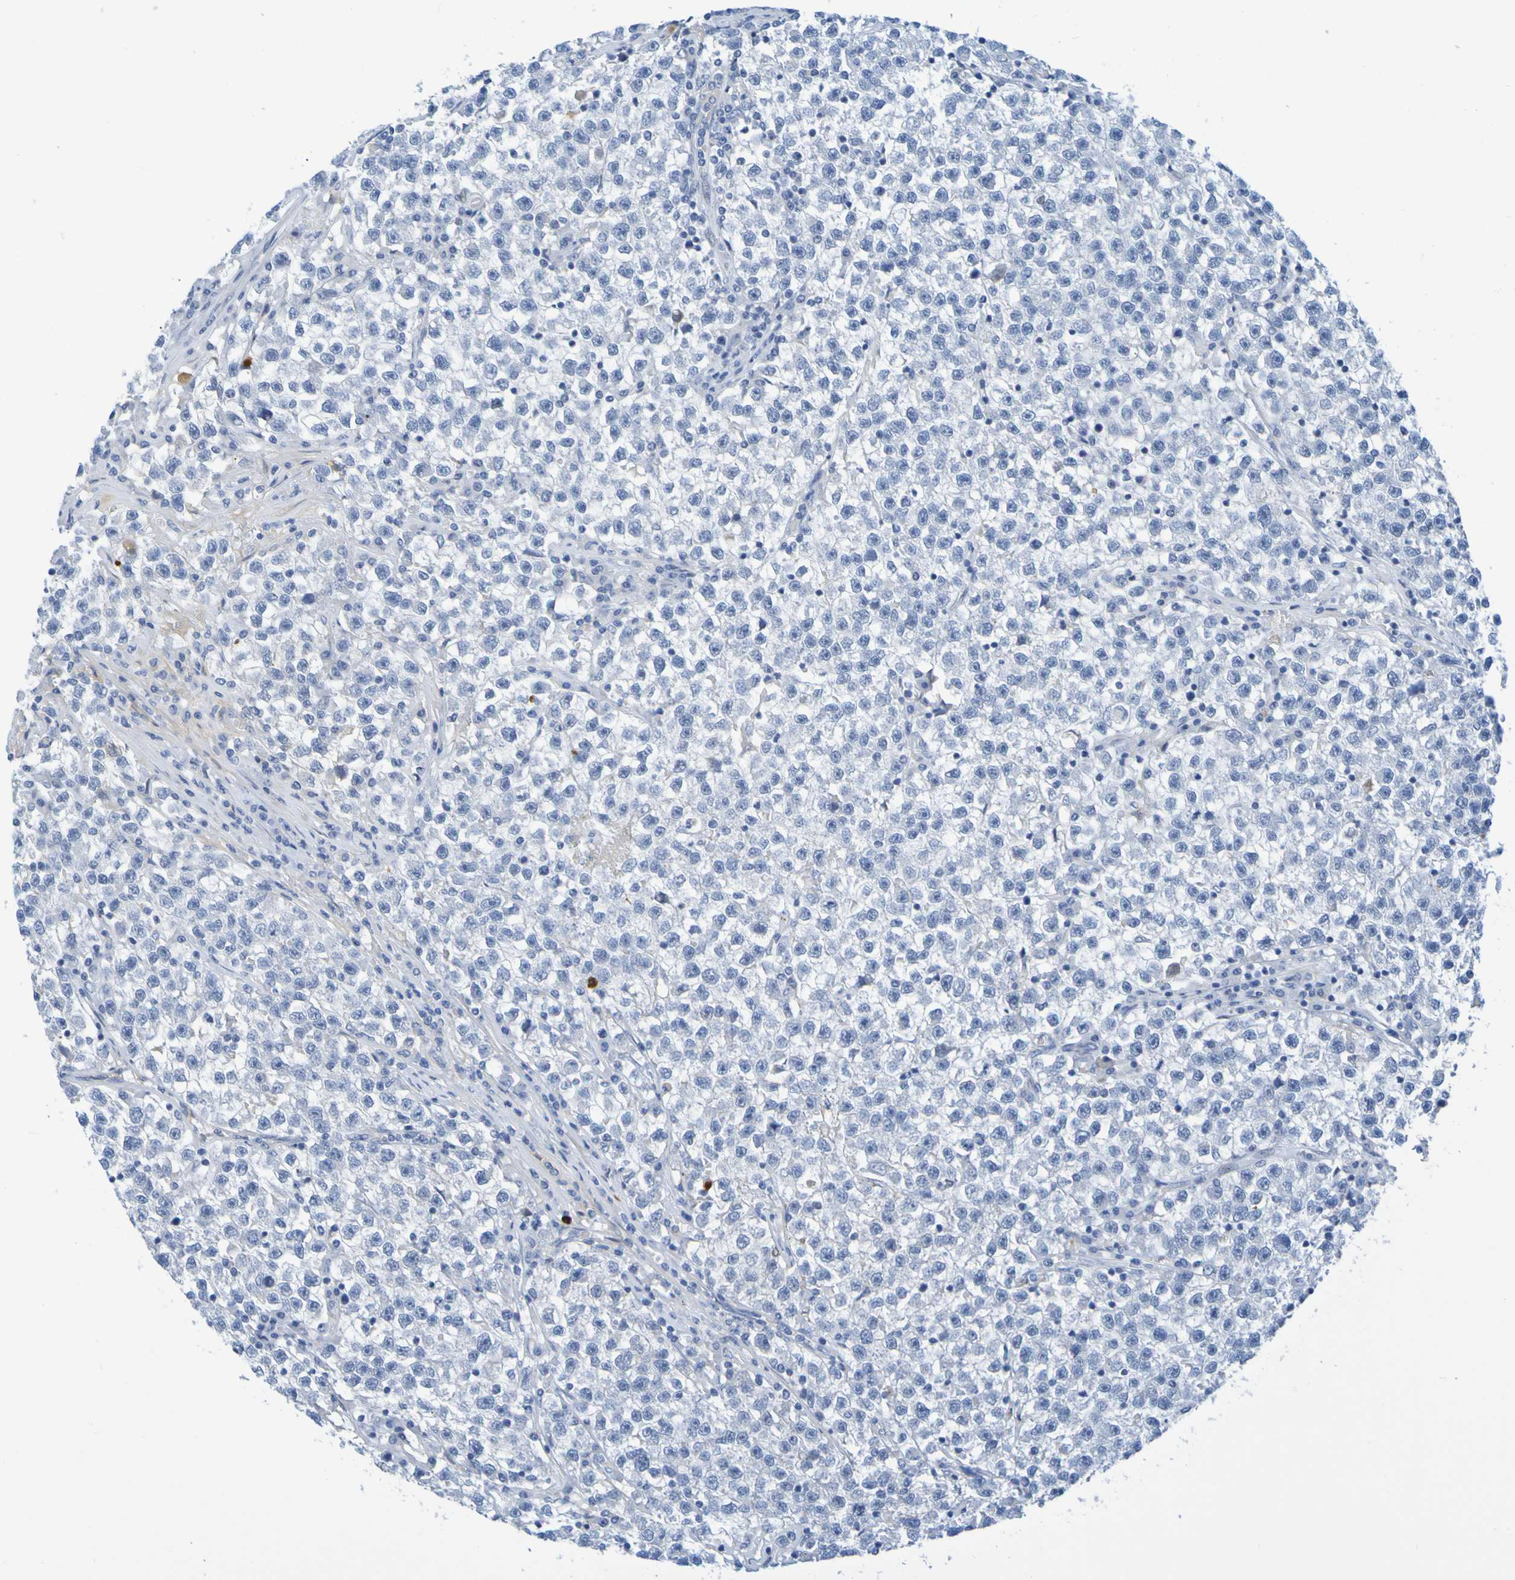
{"staining": {"intensity": "negative", "quantity": "none", "location": "none"}, "tissue": "testis cancer", "cell_type": "Tumor cells", "image_type": "cancer", "snomed": [{"axis": "morphology", "description": "Seminoma, NOS"}, {"axis": "topography", "description": "Testis"}], "caption": "The IHC image has no significant expression in tumor cells of seminoma (testis) tissue.", "gene": "IL10", "patient": {"sex": "male", "age": 22}}